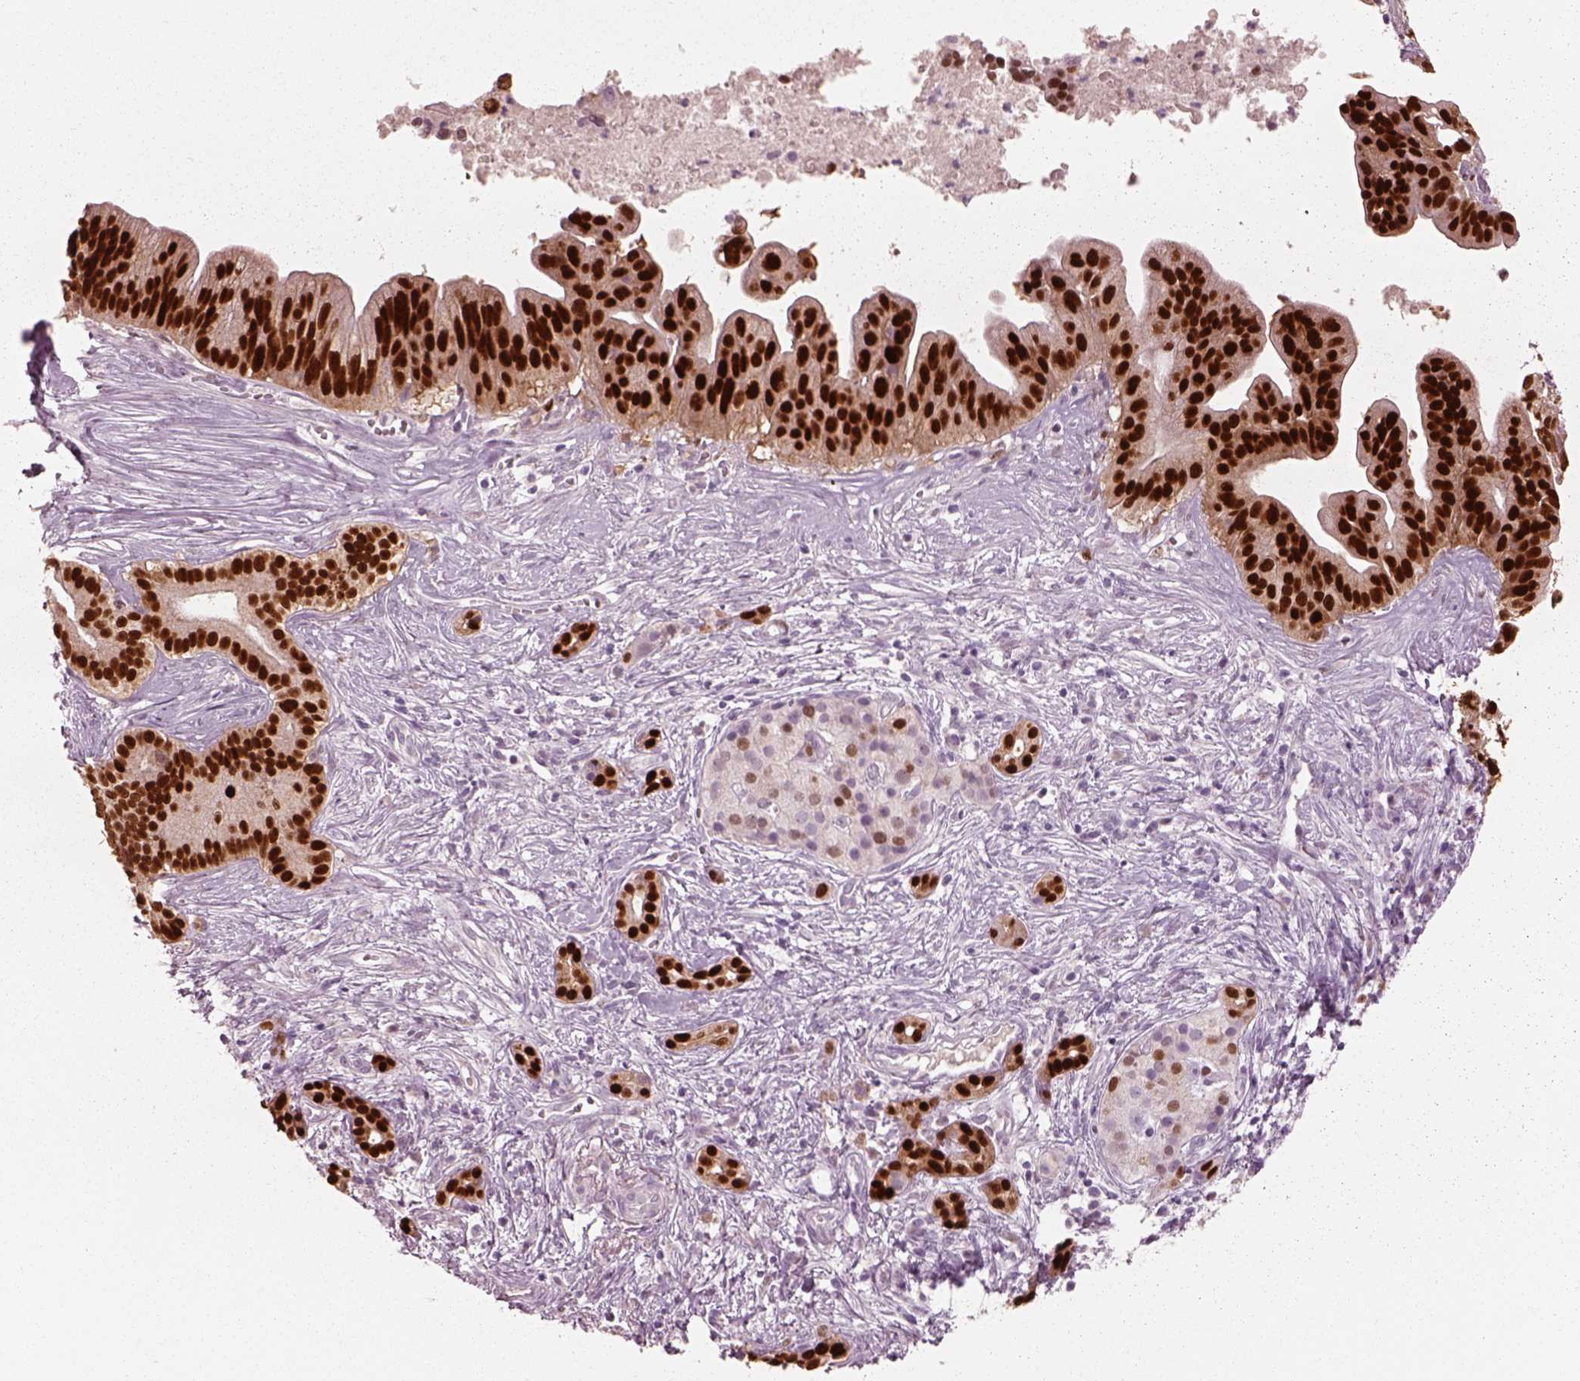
{"staining": {"intensity": "strong", "quantity": ">75%", "location": "nuclear"}, "tissue": "pancreatic cancer", "cell_type": "Tumor cells", "image_type": "cancer", "snomed": [{"axis": "morphology", "description": "Adenocarcinoma, NOS"}, {"axis": "topography", "description": "Pancreas"}], "caption": "Tumor cells exhibit high levels of strong nuclear positivity in about >75% of cells in human pancreatic cancer.", "gene": "SOX9", "patient": {"sex": "male", "age": 61}}